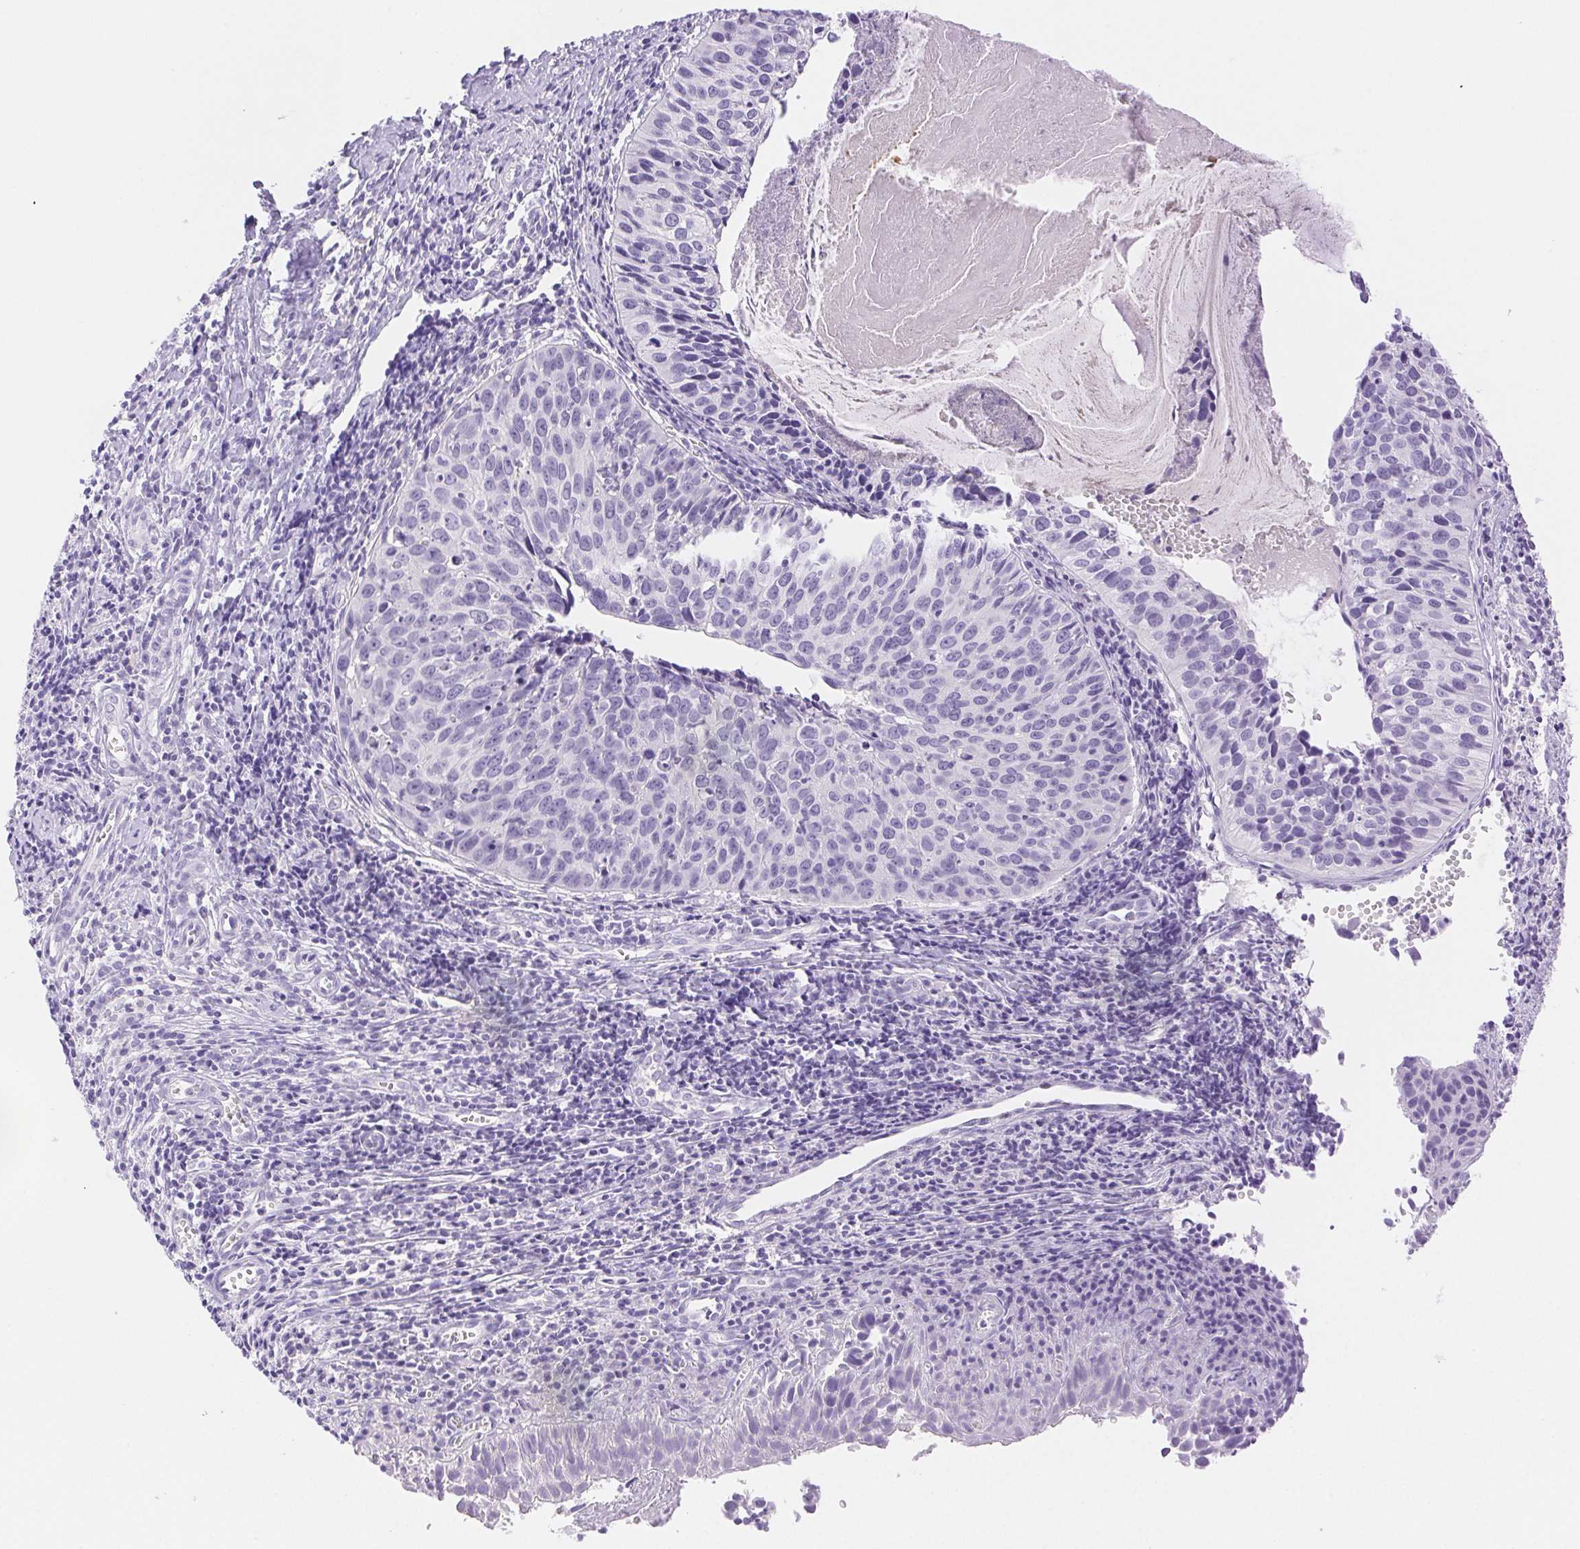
{"staining": {"intensity": "negative", "quantity": "none", "location": "none"}, "tissue": "cervical cancer", "cell_type": "Tumor cells", "image_type": "cancer", "snomed": [{"axis": "morphology", "description": "Squamous cell carcinoma, NOS"}, {"axis": "topography", "description": "Cervix"}], "caption": "The image exhibits no significant positivity in tumor cells of squamous cell carcinoma (cervical). (Brightfield microscopy of DAB immunohistochemistry (IHC) at high magnification).", "gene": "SPACA4", "patient": {"sex": "female", "age": 31}}